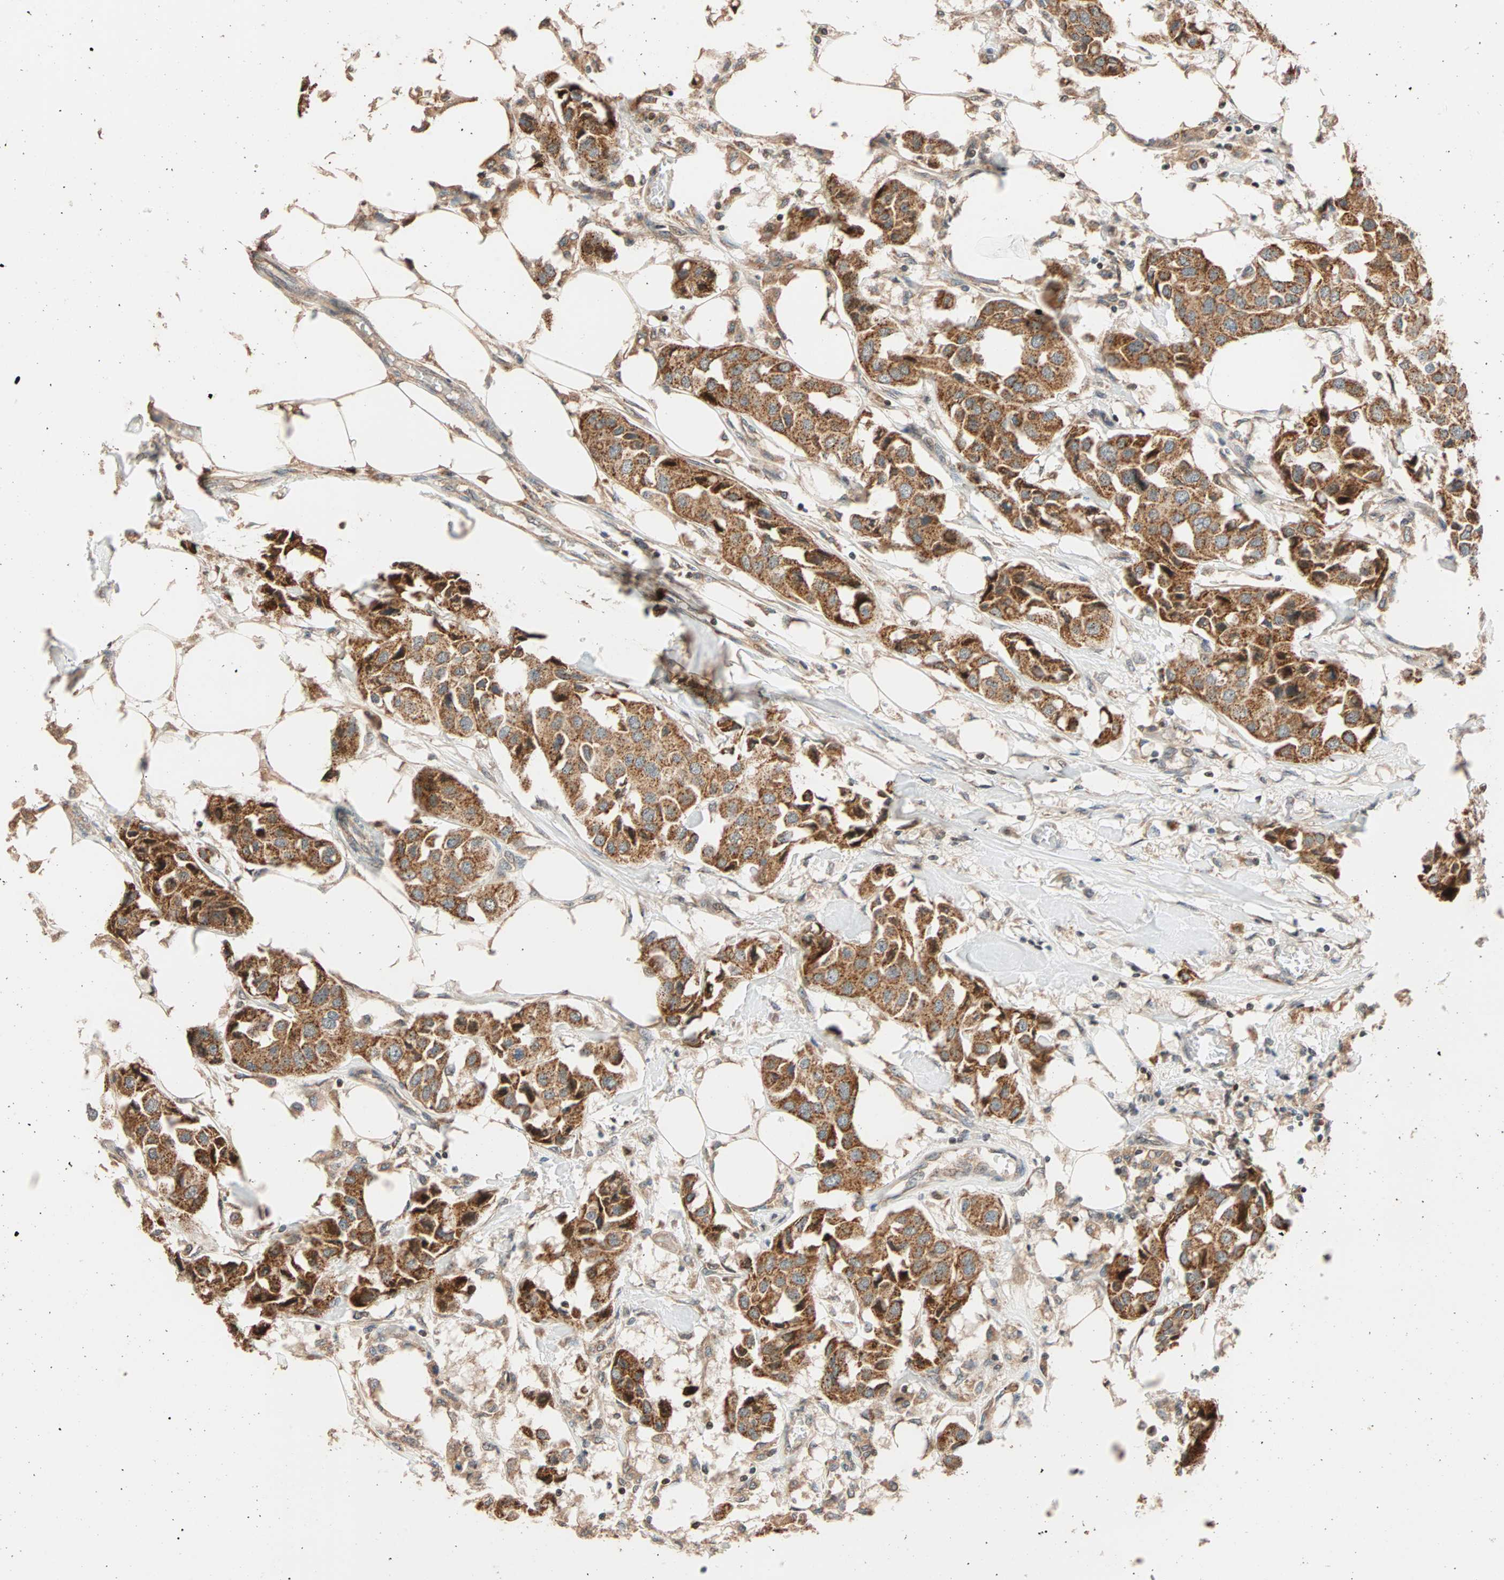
{"staining": {"intensity": "strong", "quantity": ">75%", "location": "cytoplasmic/membranous"}, "tissue": "breast cancer", "cell_type": "Tumor cells", "image_type": "cancer", "snomed": [{"axis": "morphology", "description": "Duct carcinoma"}, {"axis": "topography", "description": "Breast"}], "caption": "Immunohistochemistry of human breast cancer exhibits high levels of strong cytoplasmic/membranous positivity in approximately >75% of tumor cells.", "gene": "HECW1", "patient": {"sex": "female", "age": 80}}